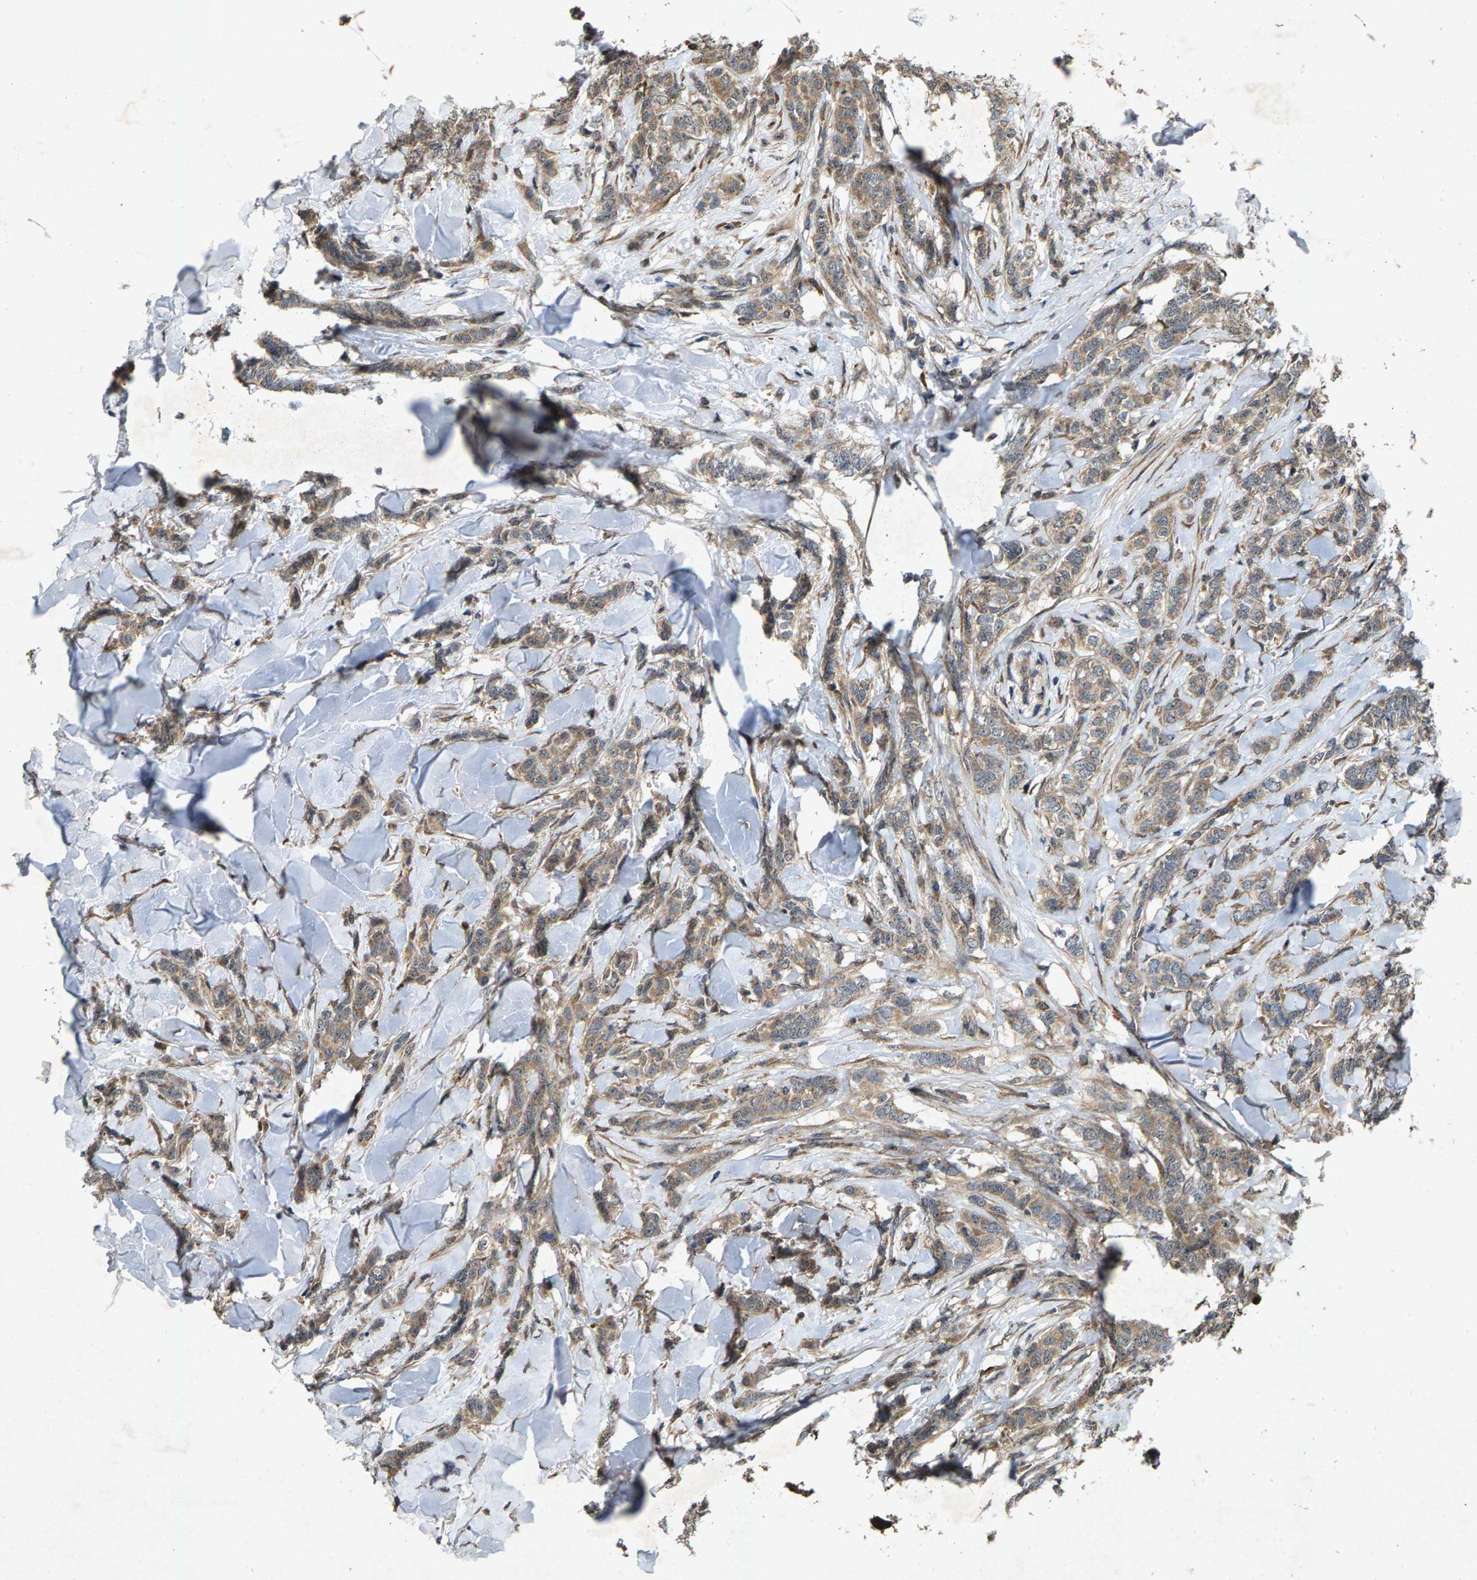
{"staining": {"intensity": "moderate", "quantity": ">75%", "location": "cytoplasmic/membranous"}, "tissue": "breast cancer", "cell_type": "Tumor cells", "image_type": "cancer", "snomed": [{"axis": "morphology", "description": "Lobular carcinoma"}, {"axis": "topography", "description": "Skin"}, {"axis": "topography", "description": "Breast"}], "caption": "A histopathology image of breast cancer (lobular carcinoma) stained for a protein exhibits moderate cytoplasmic/membranous brown staining in tumor cells.", "gene": "LRRC72", "patient": {"sex": "female", "age": 46}}